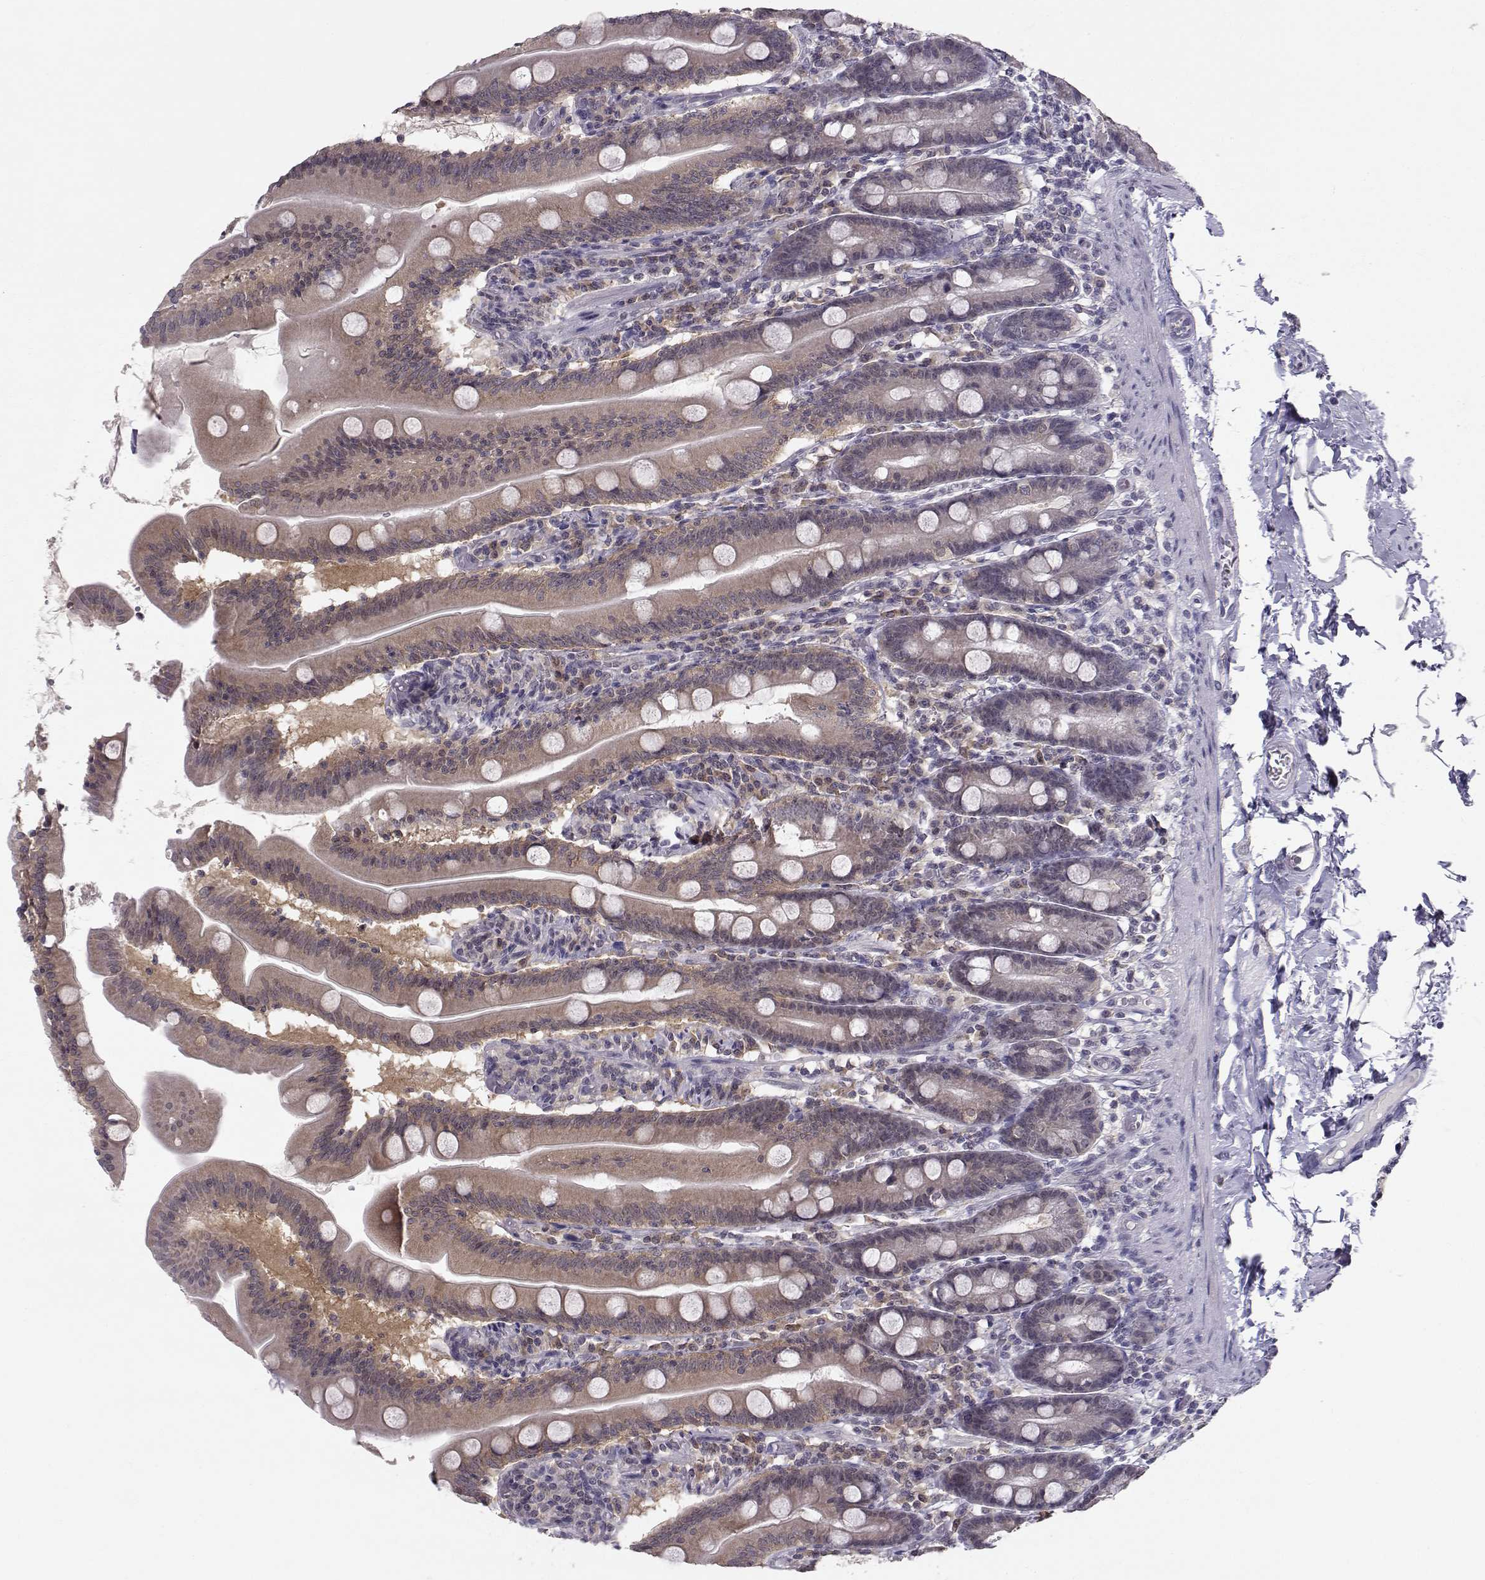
{"staining": {"intensity": "weak", "quantity": "25%-75%", "location": "cytoplasmic/membranous"}, "tissue": "small intestine", "cell_type": "Glandular cells", "image_type": "normal", "snomed": [{"axis": "morphology", "description": "Normal tissue, NOS"}, {"axis": "topography", "description": "Small intestine"}], "caption": "High-power microscopy captured an IHC micrograph of benign small intestine, revealing weak cytoplasmic/membranous staining in about 25%-75% of glandular cells.", "gene": "KIF13B", "patient": {"sex": "male", "age": 37}}